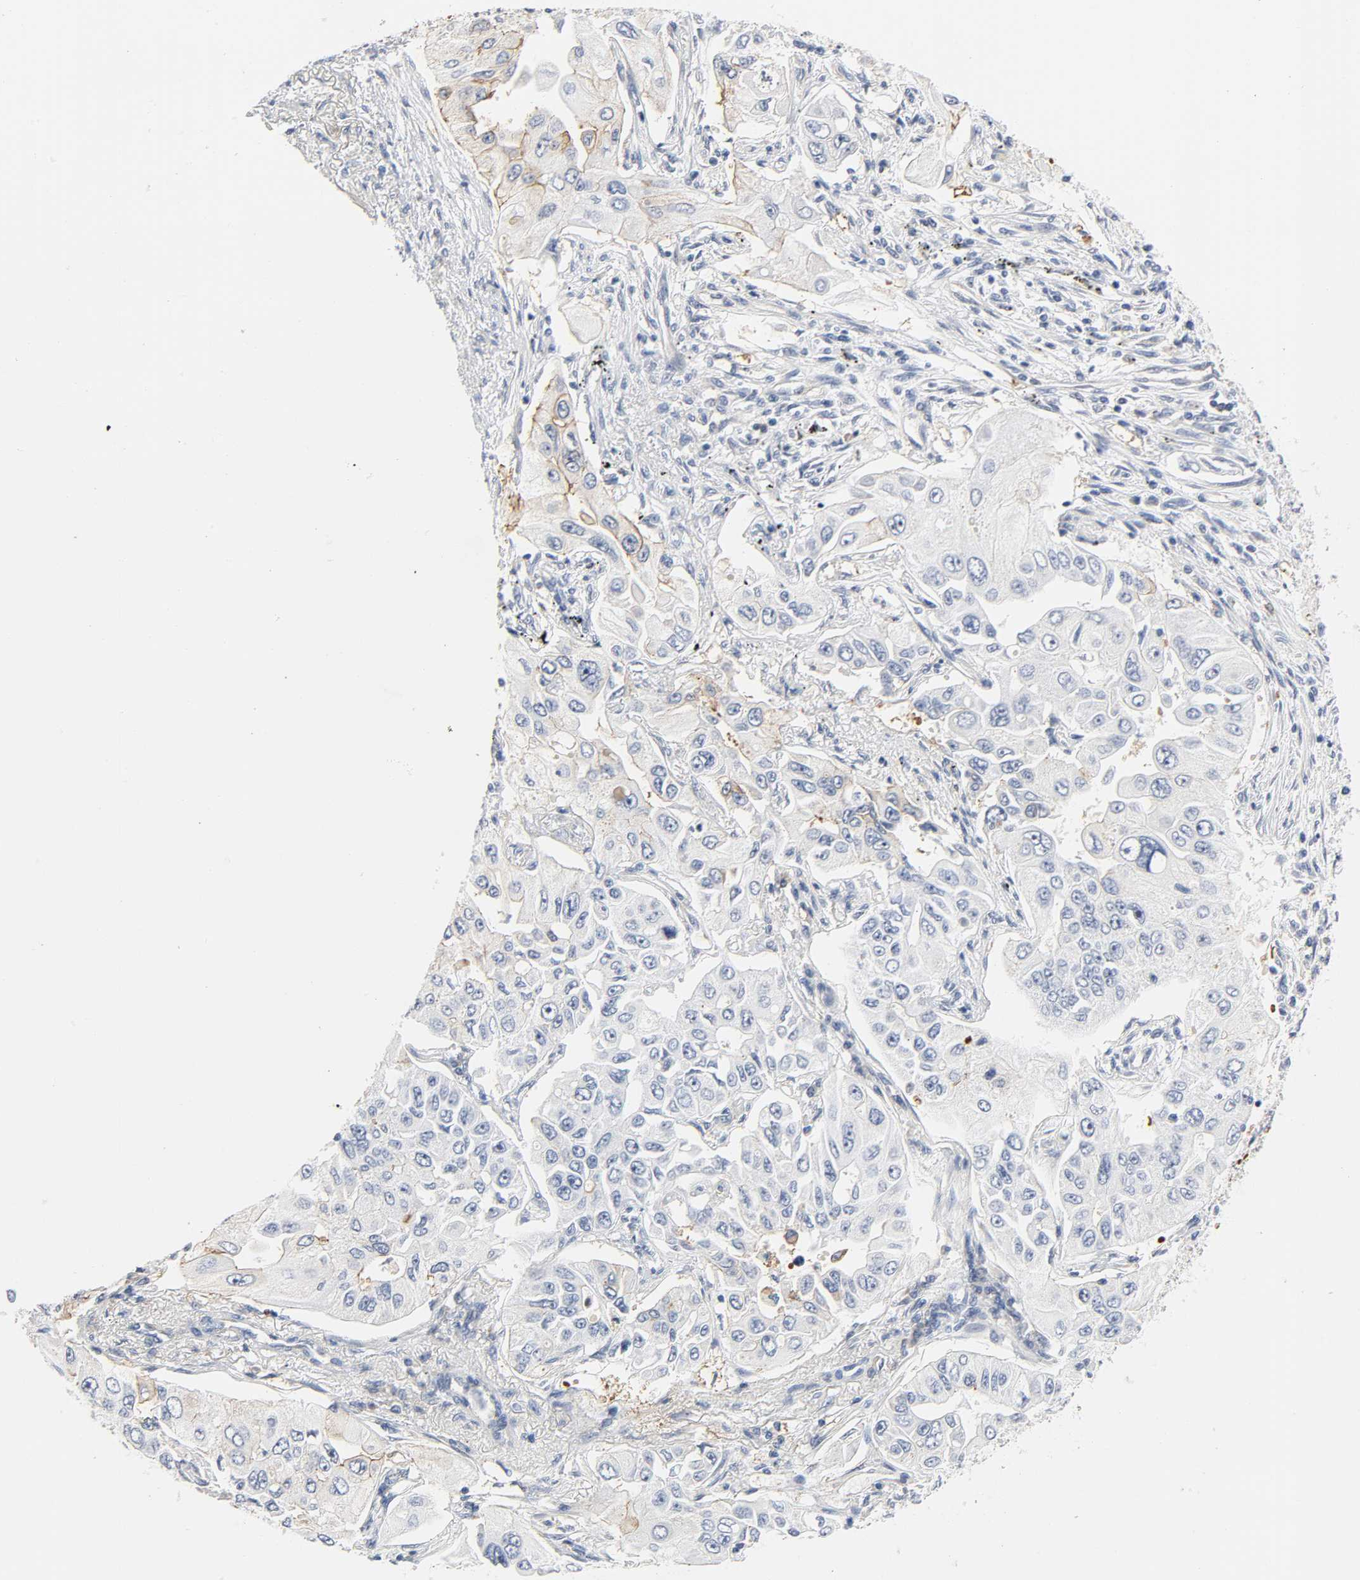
{"staining": {"intensity": "weak", "quantity": "25%-75%", "location": "cytoplasmic/membranous"}, "tissue": "lung cancer", "cell_type": "Tumor cells", "image_type": "cancer", "snomed": [{"axis": "morphology", "description": "Adenocarcinoma, NOS"}, {"axis": "topography", "description": "Lung"}], "caption": "Immunohistochemical staining of human adenocarcinoma (lung) reveals low levels of weak cytoplasmic/membranous protein expression in approximately 25%-75% of tumor cells.", "gene": "CD2AP", "patient": {"sex": "male", "age": 84}}